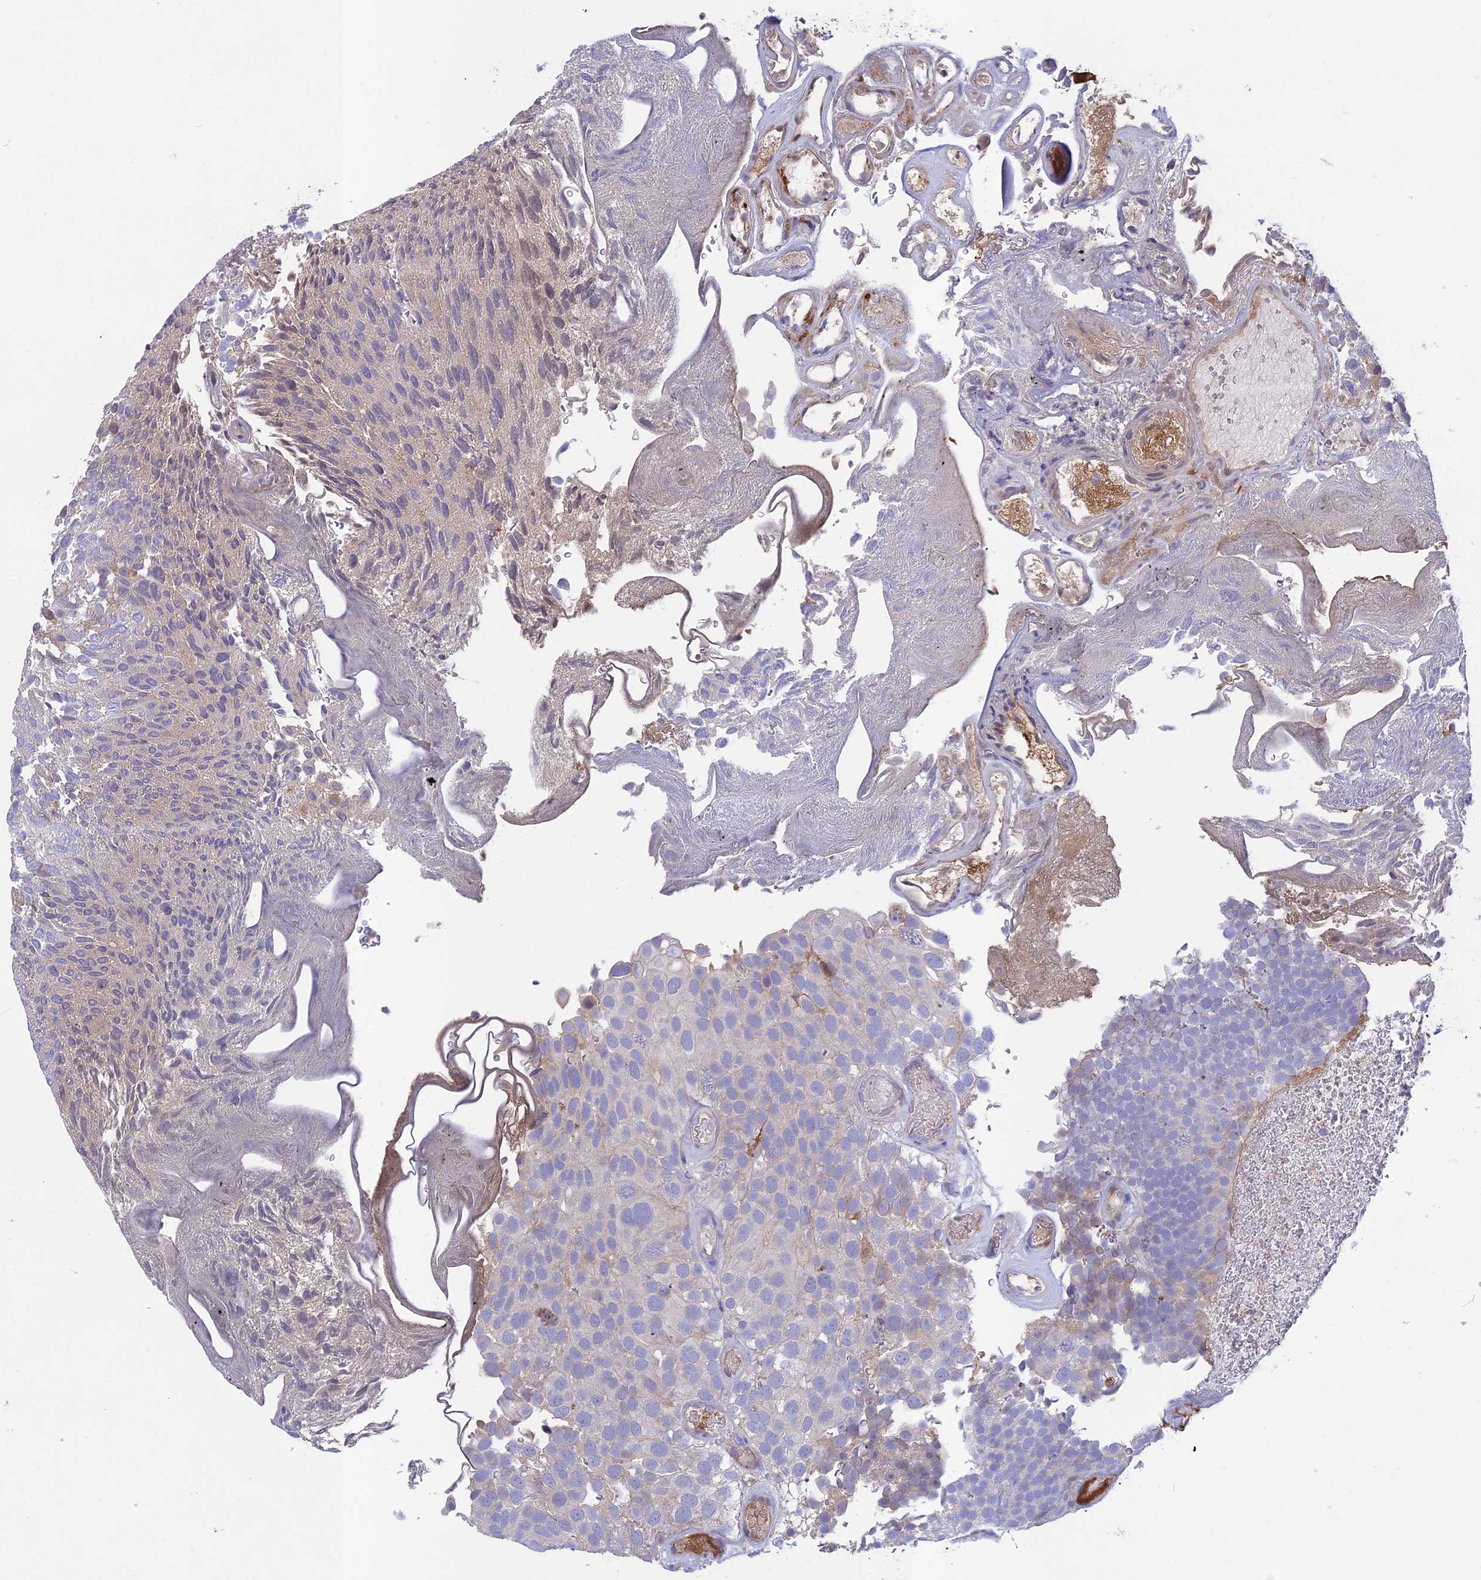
{"staining": {"intensity": "weak", "quantity": "<25%", "location": "cytoplasmic/membranous"}, "tissue": "urothelial cancer", "cell_type": "Tumor cells", "image_type": "cancer", "snomed": [{"axis": "morphology", "description": "Urothelial carcinoma, Low grade"}, {"axis": "topography", "description": "Urinary bladder"}], "caption": "The IHC photomicrograph has no significant staining in tumor cells of urothelial cancer tissue.", "gene": "ADO", "patient": {"sex": "male", "age": 78}}